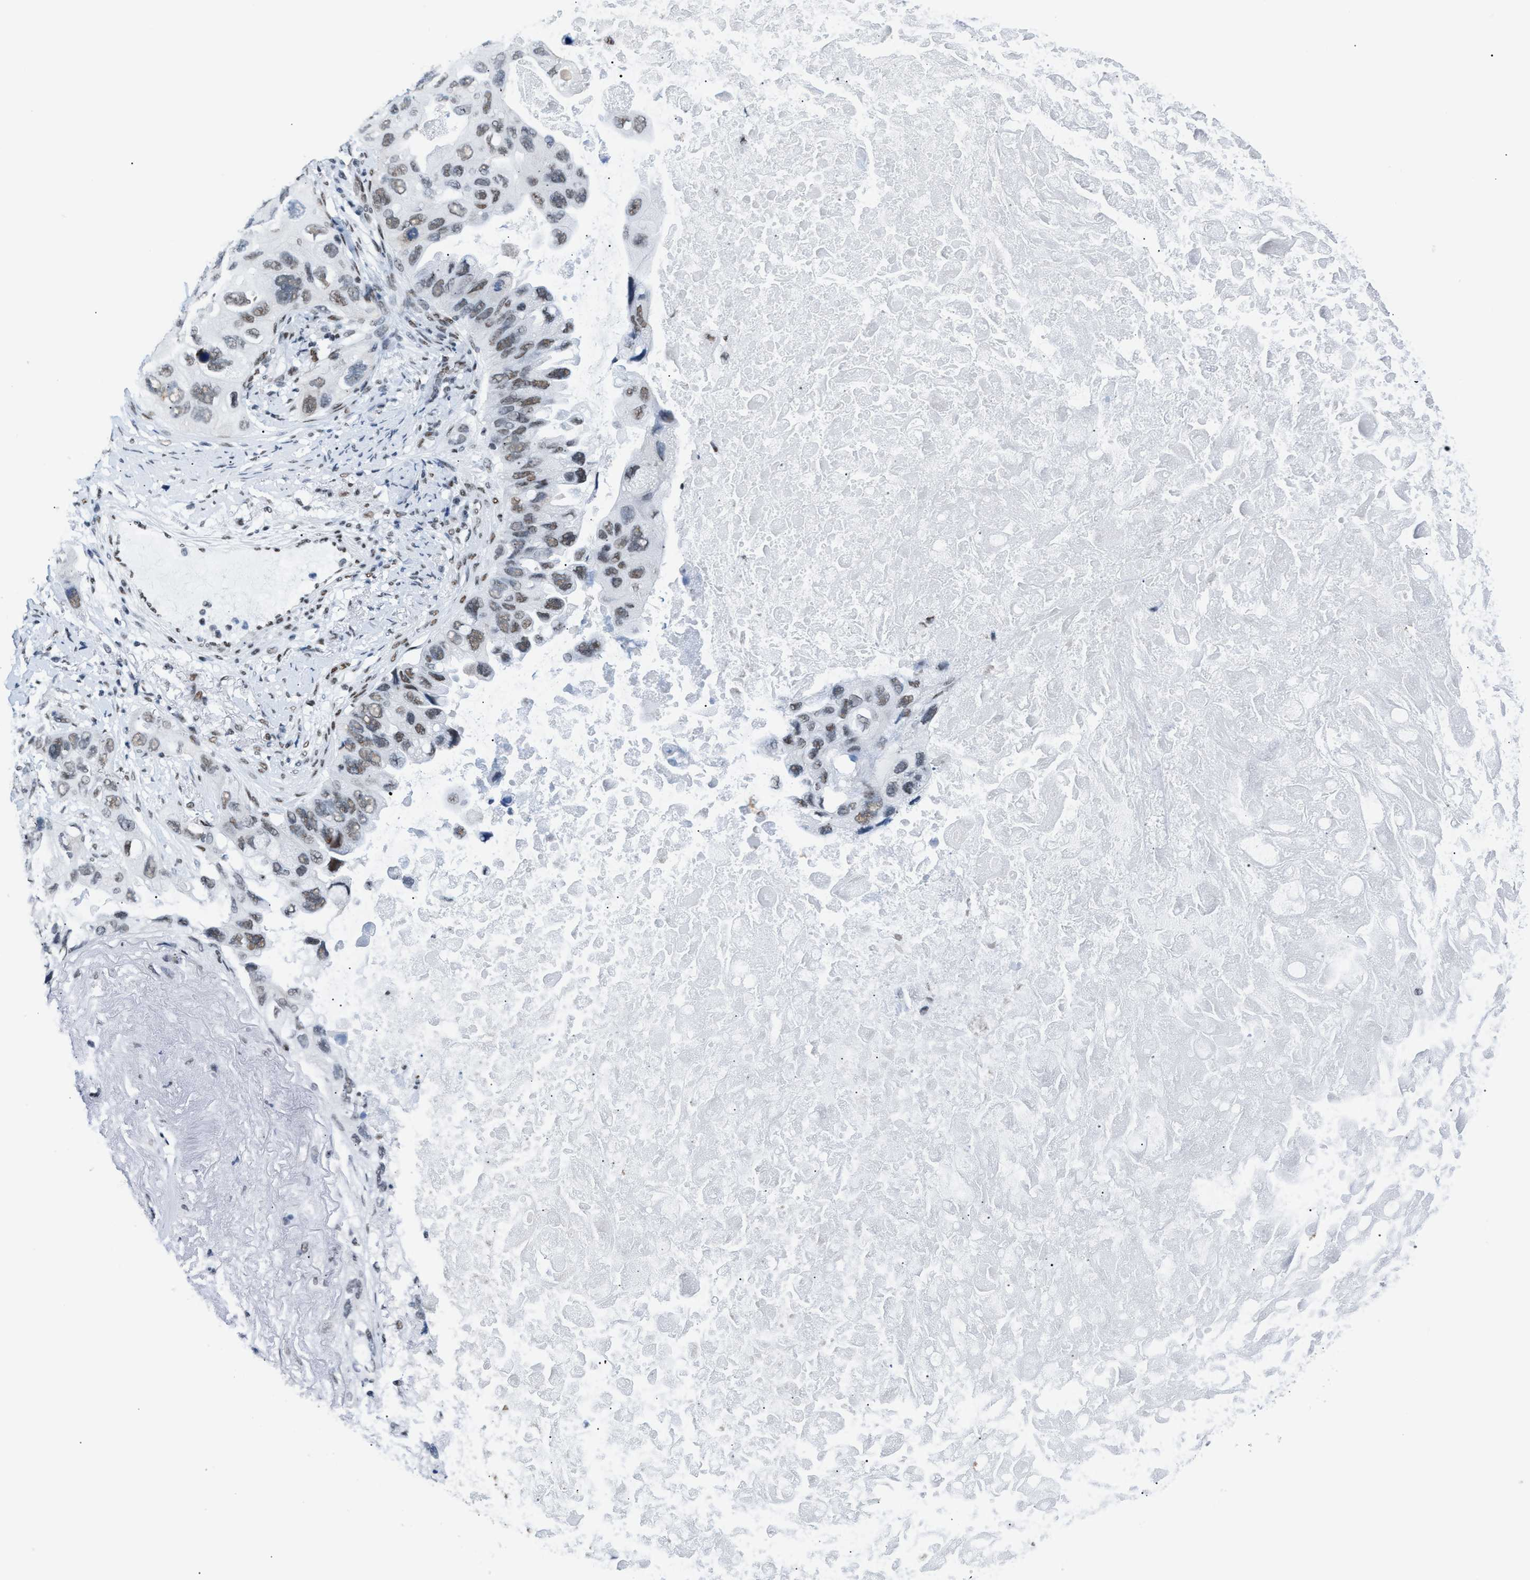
{"staining": {"intensity": "moderate", "quantity": "25%-75%", "location": "nuclear"}, "tissue": "lung cancer", "cell_type": "Tumor cells", "image_type": "cancer", "snomed": [{"axis": "morphology", "description": "Squamous cell carcinoma, NOS"}, {"axis": "topography", "description": "Lung"}], "caption": "Protein expression analysis of lung cancer (squamous cell carcinoma) reveals moderate nuclear expression in about 25%-75% of tumor cells.", "gene": "CCAR2", "patient": {"sex": "female", "age": 73}}